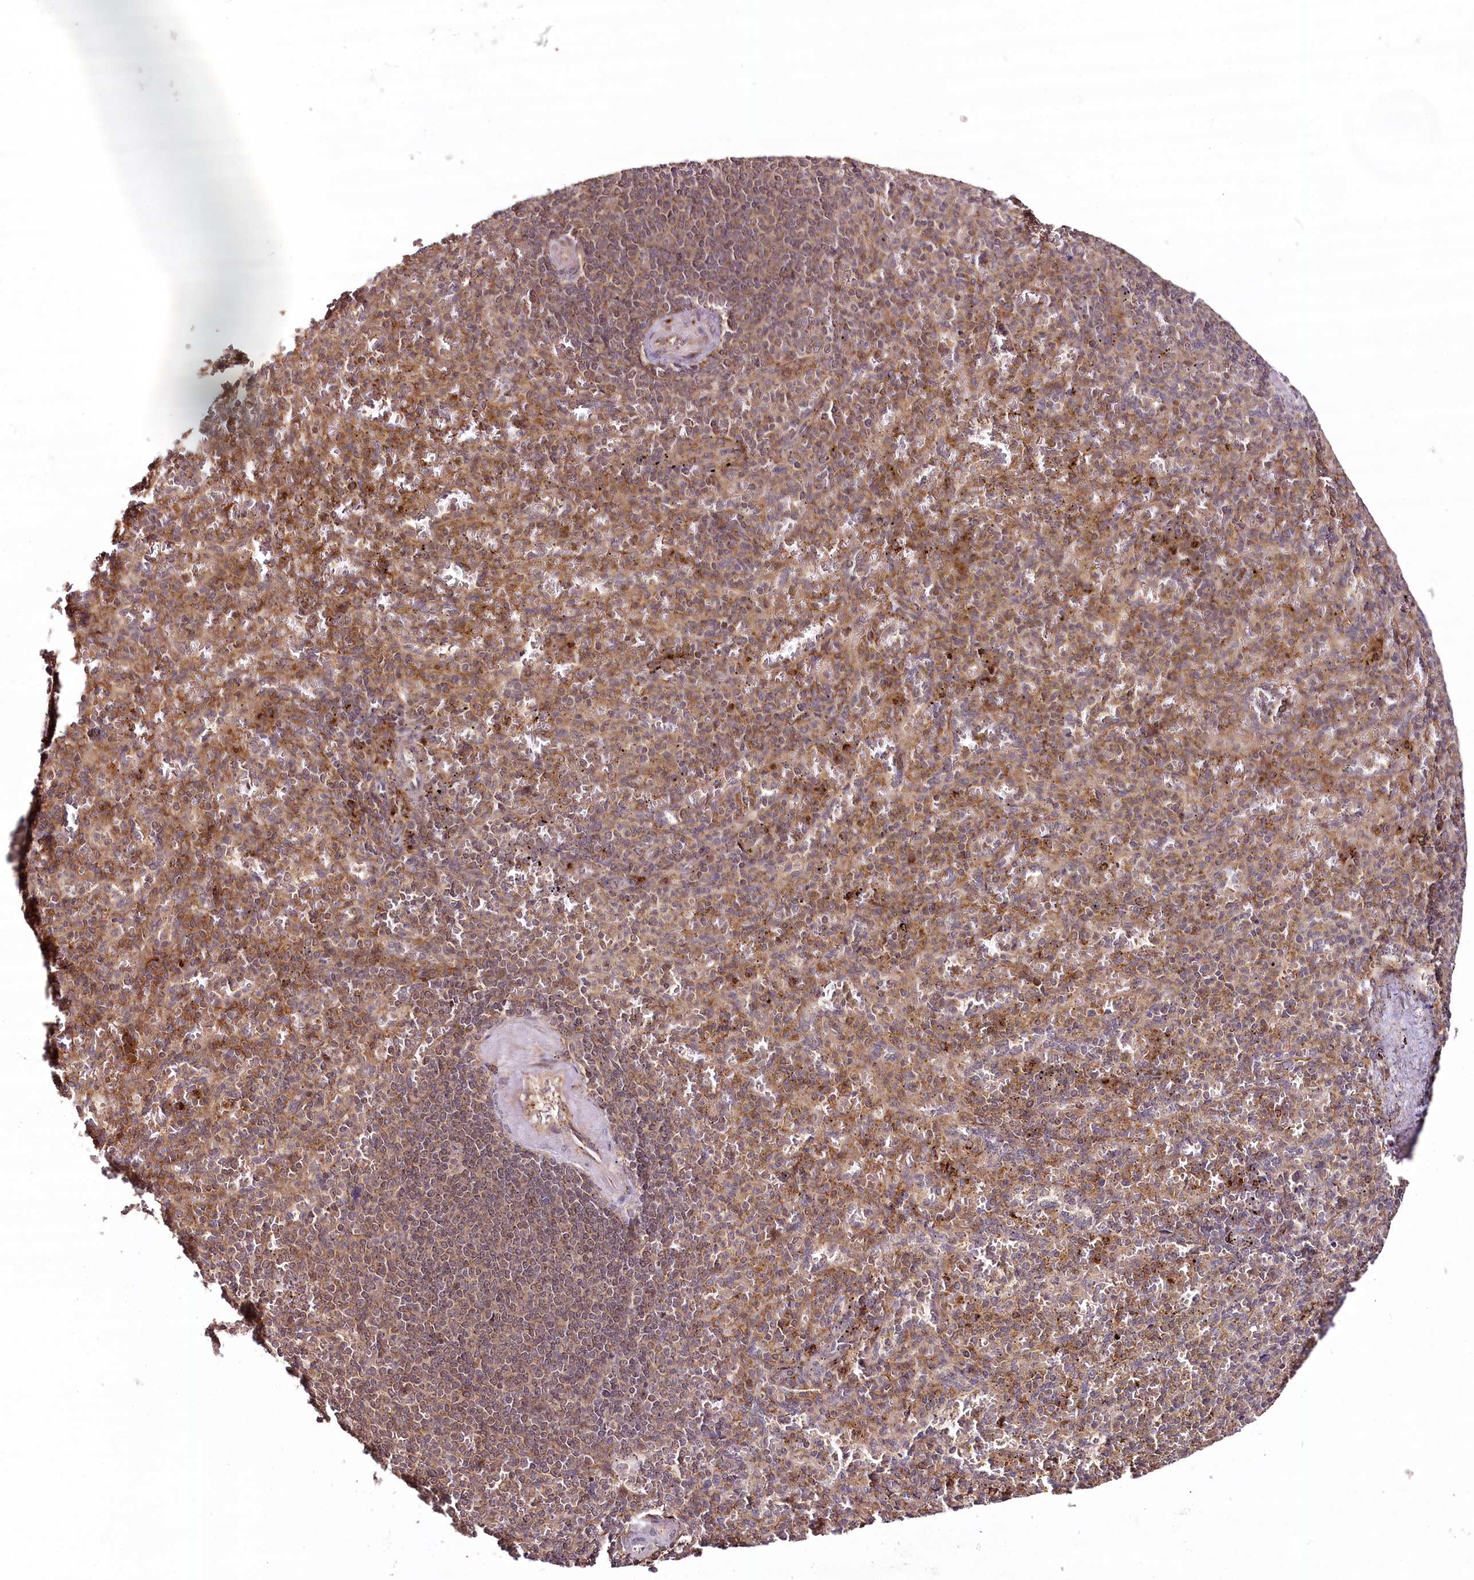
{"staining": {"intensity": "moderate", "quantity": "25%-75%", "location": "cytoplasmic/membranous"}, "tissue": "spleen", "cell_type": "Cells in red pulp", "image_type": "normal", "snomed": [{"axis": "morphology", "description": "Normal tissue, NOS"}, {"axis": "topography", "description": "Spleen"}], "caption": "DAB immunohistochemical staining of benign spleen demonstrates moderate cytoplasmic/membranous protein staining in about 25%-75% of cells in red pulp.", "gene": "COPG1", "patient": {"sex": "female", "age": 74}}